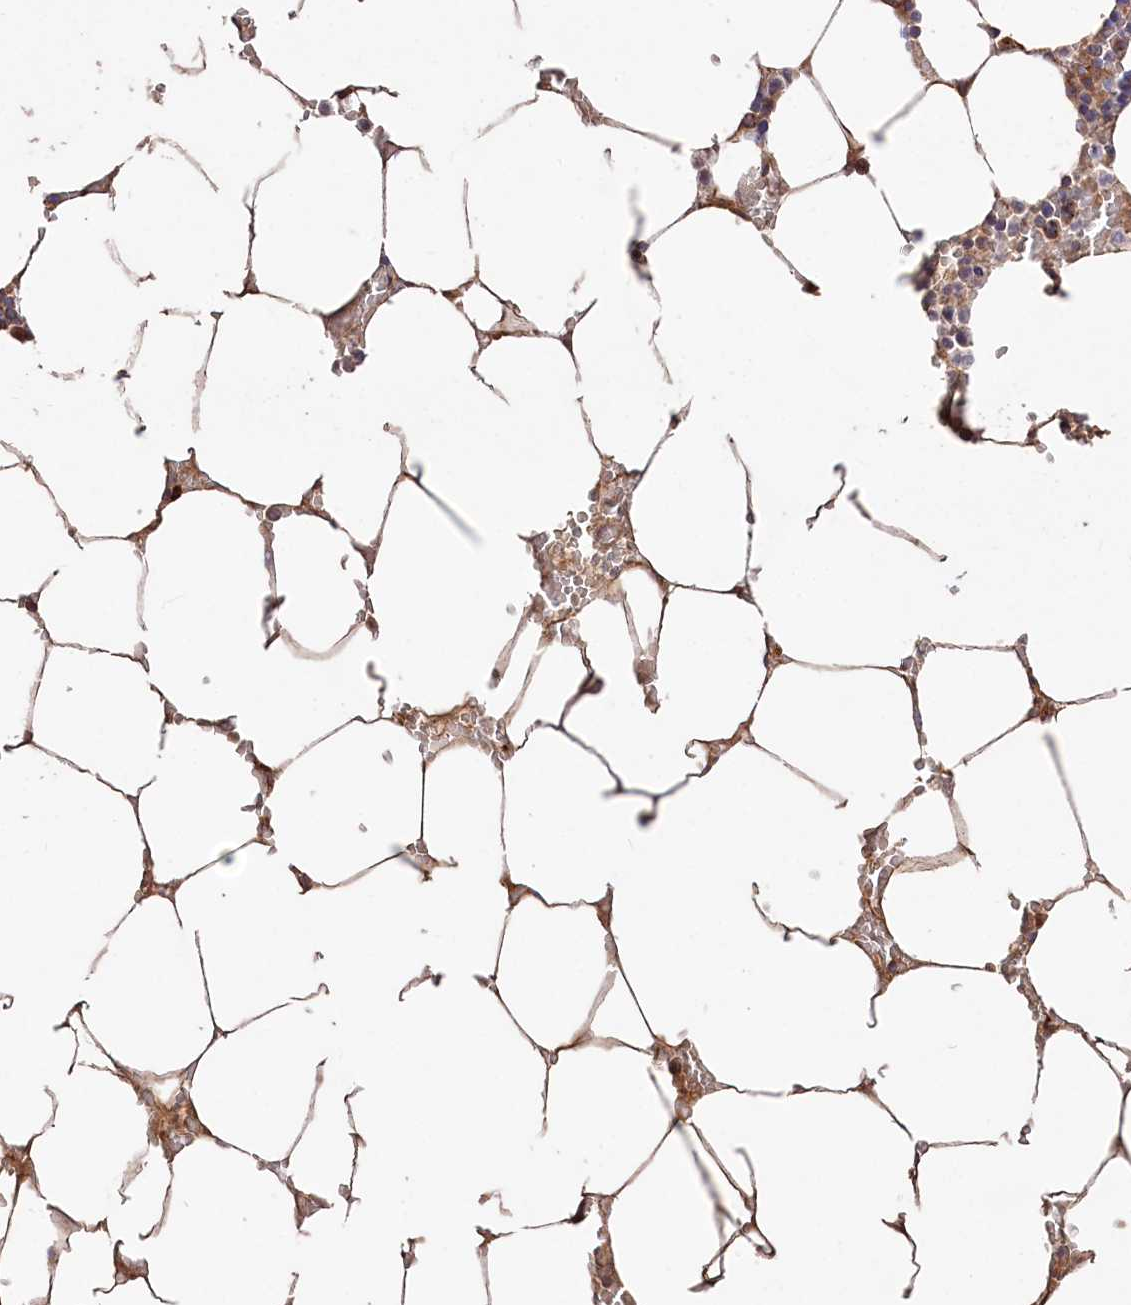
{"staining": {"intensity": "moderate", "quantity": "25%-75%", "location": "cytoplasmic/membranous"}, "tissue": "bone marrow", "cell_type": "Hematopoietic cells", "image_type": "normal", "snomed": [{"axis": "morphology", "description": "Normal tissue, NOS"}, {"axis": "topography", "description": "Bone marrow"}], "caption": "Brown immunohistochemical staining in unremarkable human bone marrow exhibits moderate cytoplasmic/membranous staining in approximately 25%-75% of hematopoietic cells.", "gene": "PRSS53", "patient": {"sex": "male", "age": 70}}